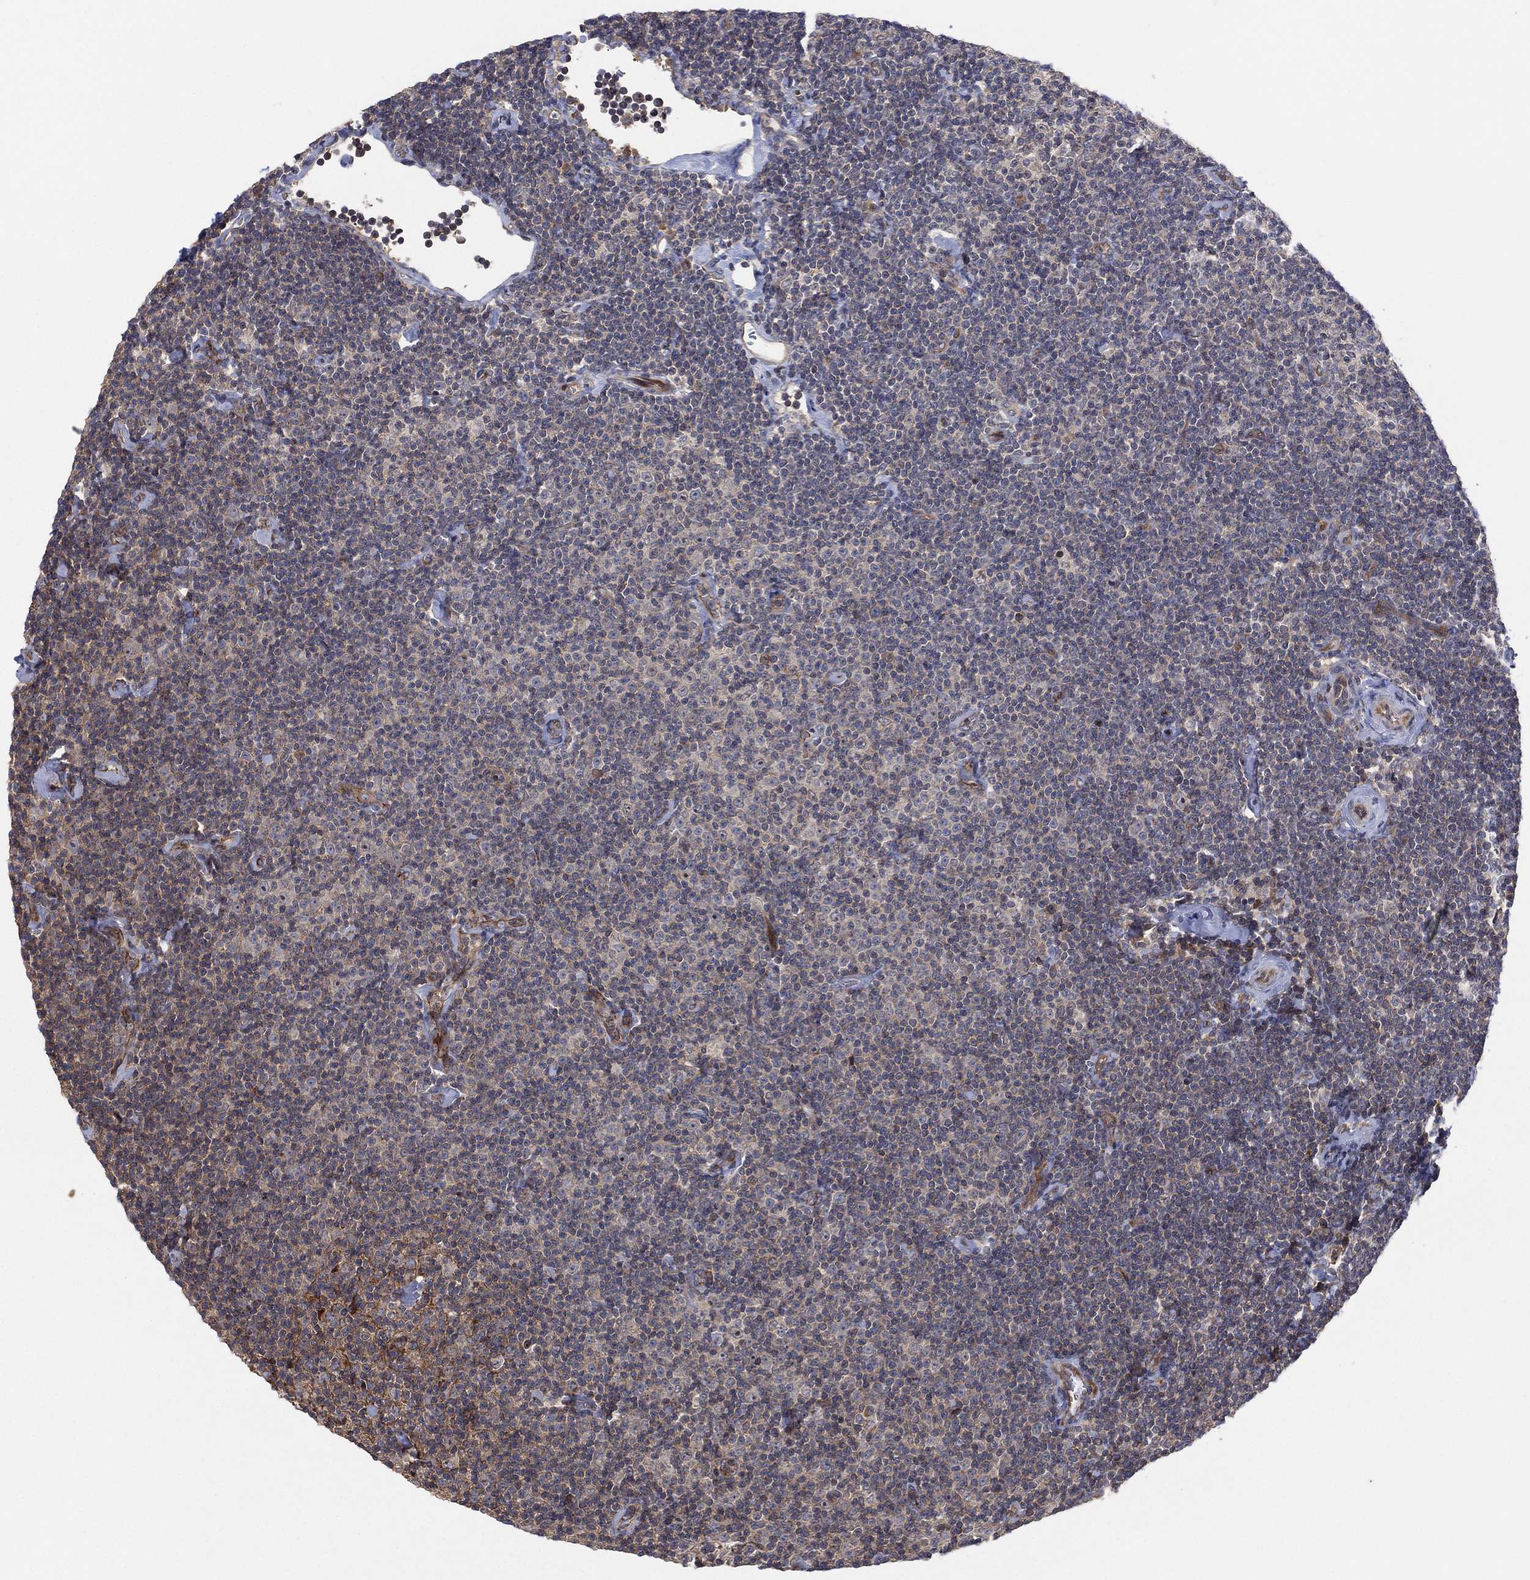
{"staining": {"intensity": "negative", "quantity": "none", "location": "none"}, "tissue": "lymphoma", "cell_type": "Tumor cells", "image_type": "cancer", "snomed": [{"axis": "morphology", "description": "Malignant lymphoma, non-Hodgkin's type, Low grade"}, {"axis": "topography", "description": "Lymph node"}], "caption": "Tumor cells are negative for protein expression in human lymphoma.", "gene": "TMCO1", "patient": {"sex": "male", "age": 81}}